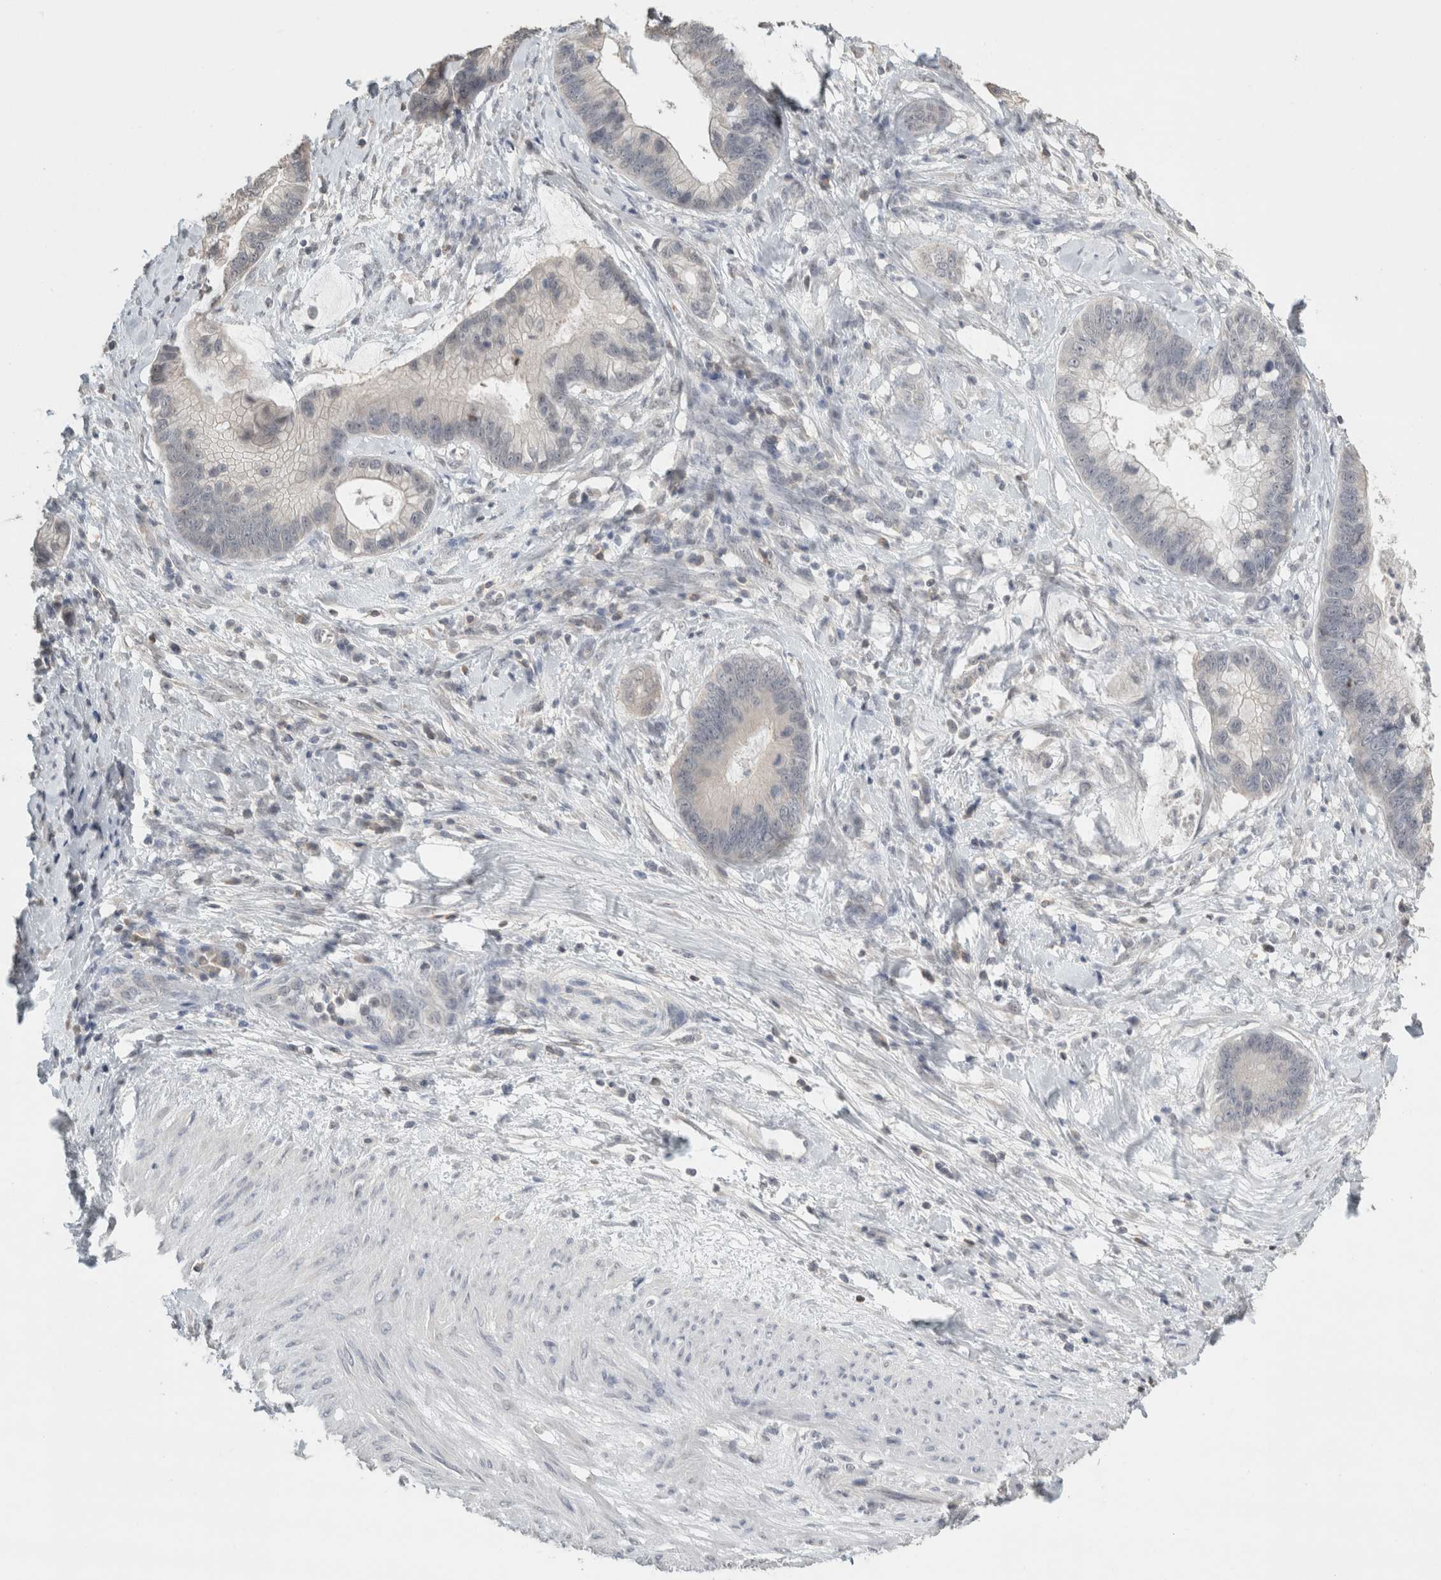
{"staining": {"intensity": "negative", "quantity": "none", "location": "none"}, "tissue": "cervical cancer", "cell_type": "Tumor cells", "image_type": "cancer", "snomed": [{"axis": "morphology", "description": "Adenocarcinoma, NOS"}, {"axis": "topography", "description": "Cervix"}], "caption": "IHC image of human adenocarcinoma (cervical) stained for a protein (brown), which reveals no positivity in tumor cells.", "gene": "TRAT1", "patient": {"sex": "female", "age": 44}}